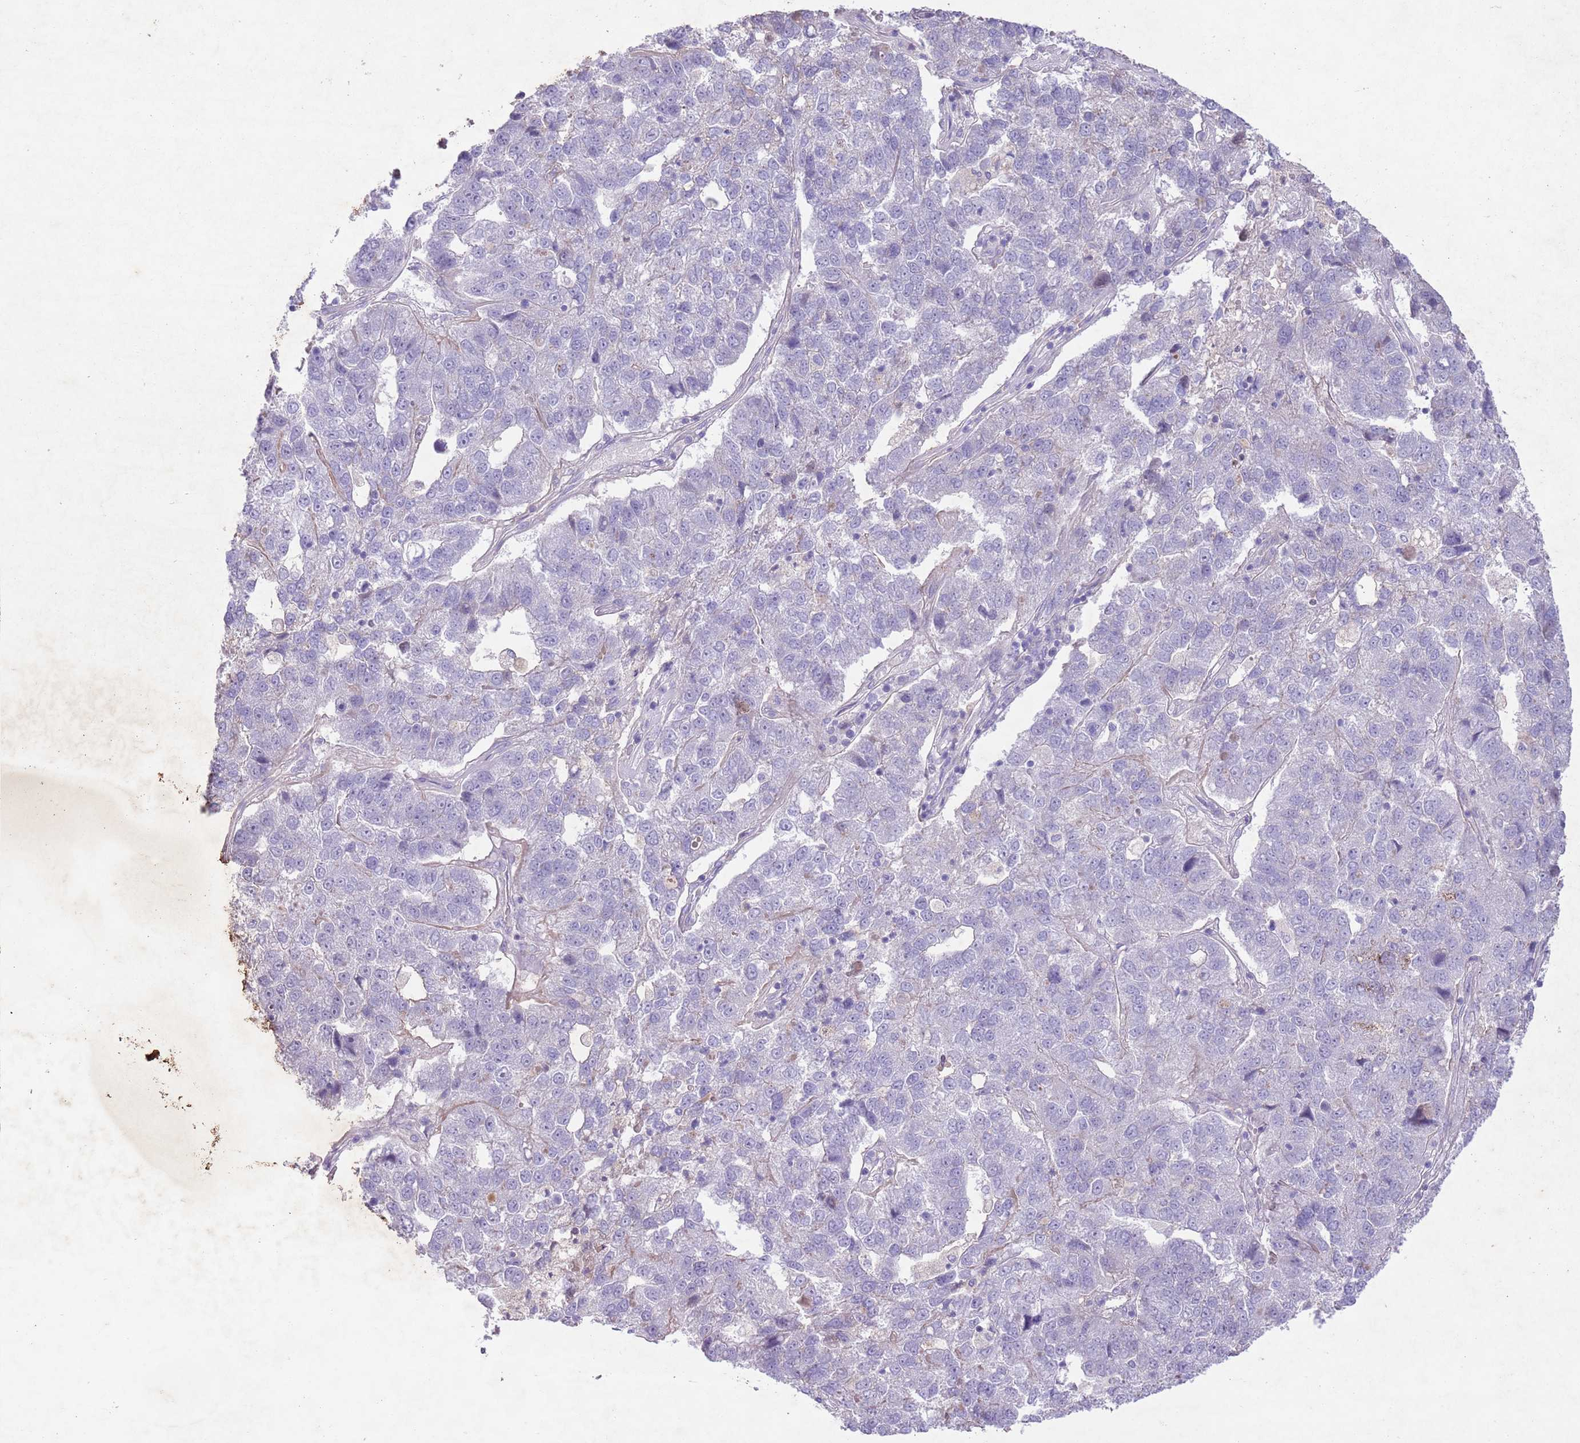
{"staining": {"intensity": "negative", "quantity": "none", "location": "none"}, "tissue": "pancreatic cancer", "cell_type": "Tumor cells", "image_type": "cancer", "snomed": [{"axis": "morphology", "description": "Adenocarcinoma, NOS"}, {"axis": "topography", "description": "Pancreas"}], "caption": "Immunohistochemistry photomicrograph of human pancreatic adenocarcinoma stained for a protein (brown), which demonstrates no expression in tumor cells.", "gene": "CCNI", "patient": {"sex": "female", "age": 61}}